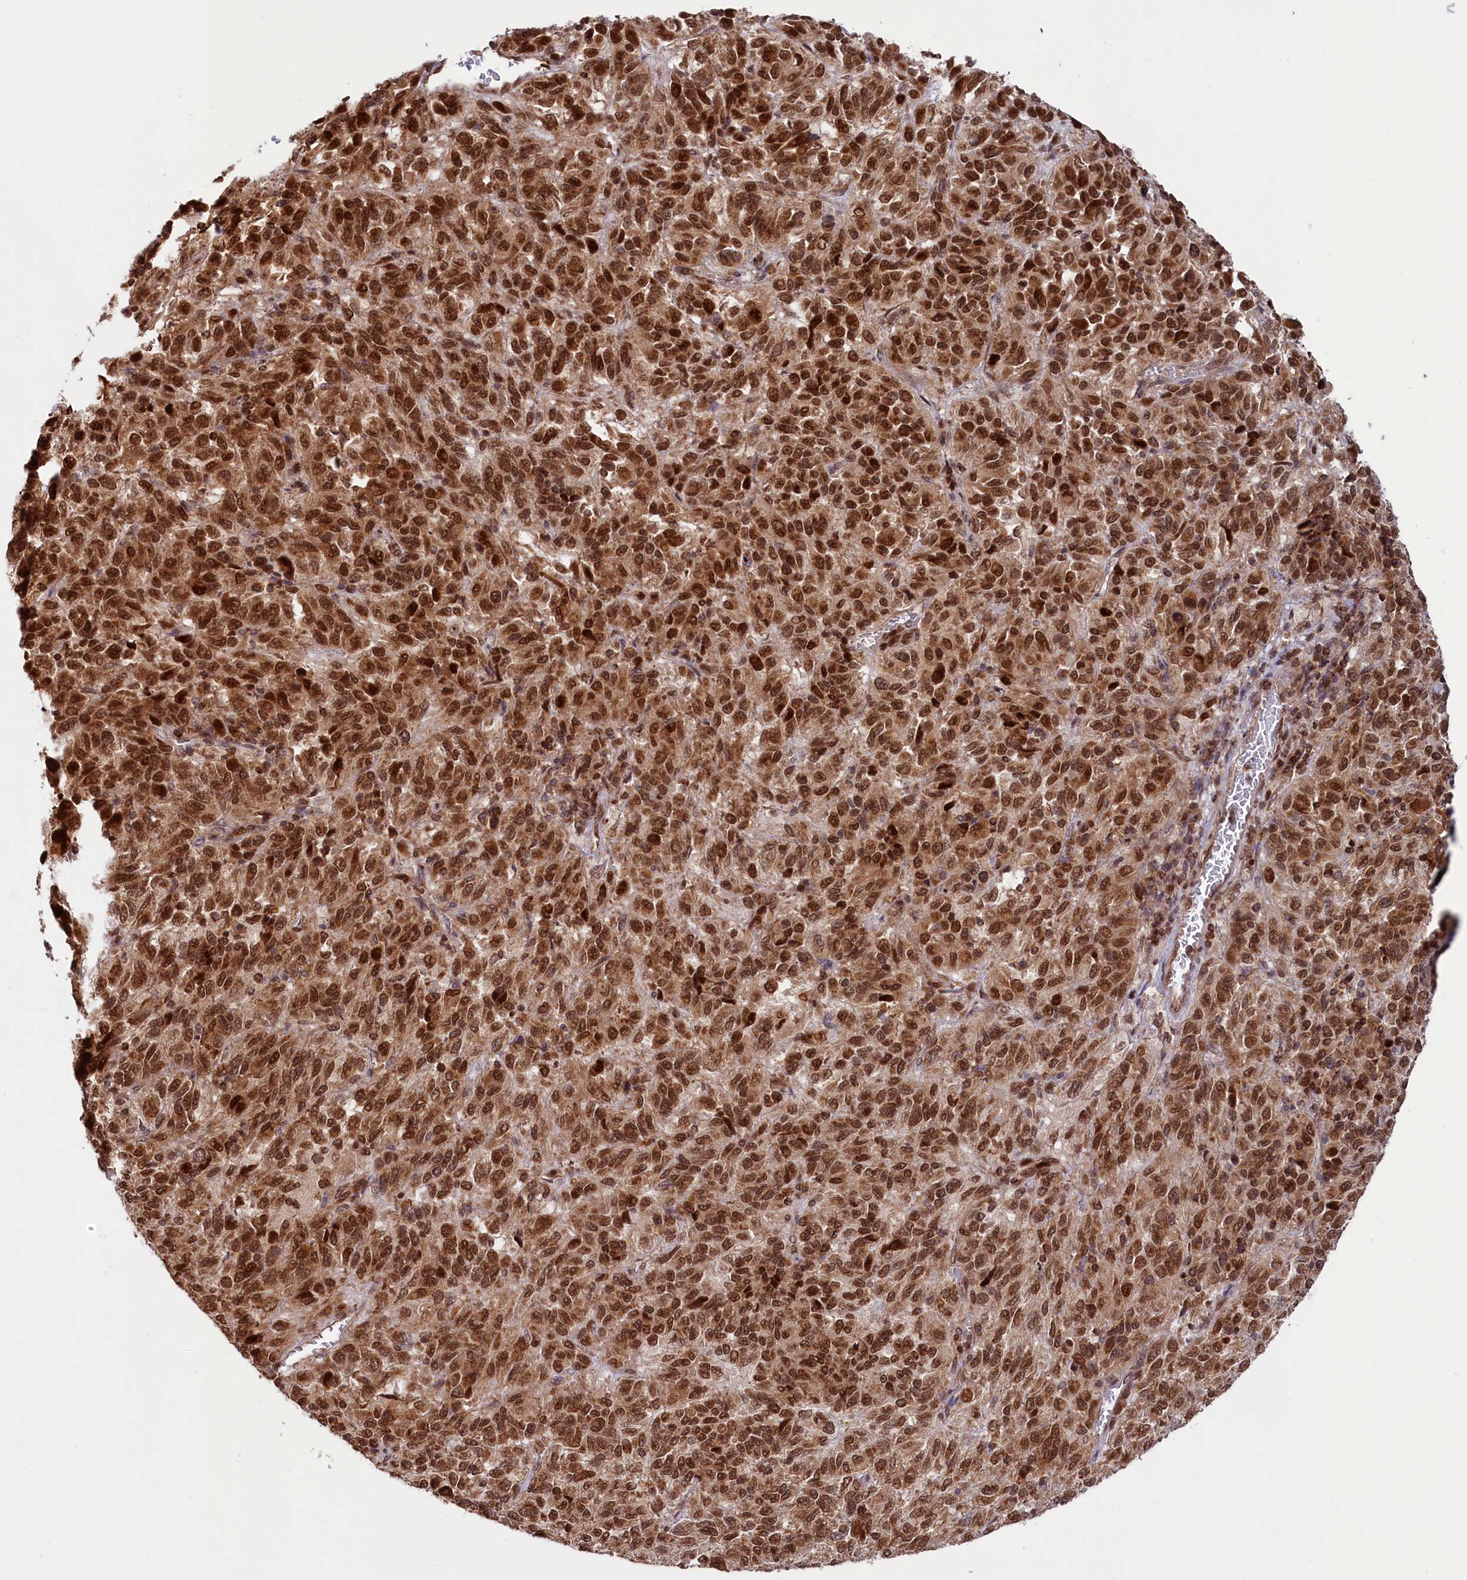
{"staining": {"intensity": "strong", "quantity": ">75%", "location": "cytoplasmic/membranous,nuclear"}, "tissue": "melanoma", "cell_type": "Tumor cells", "image_type": "cancer", "snomed": [{"axis": "morphology", "description": "Malignant melanoma, Metastatic site"}, {"axis": "topography", "description": "Lung"}], "caption": "Melanoma stained with immunohistochemistry (IHC) demonstrates strong cytoplasmic/membranous and nuclear staining in approximately >75% of tumor cells. Ihc stains the protein in brown and the nuclei are stained blue.", "gene": "PHC3", "patient": {"sex": "male", "age": 64}}